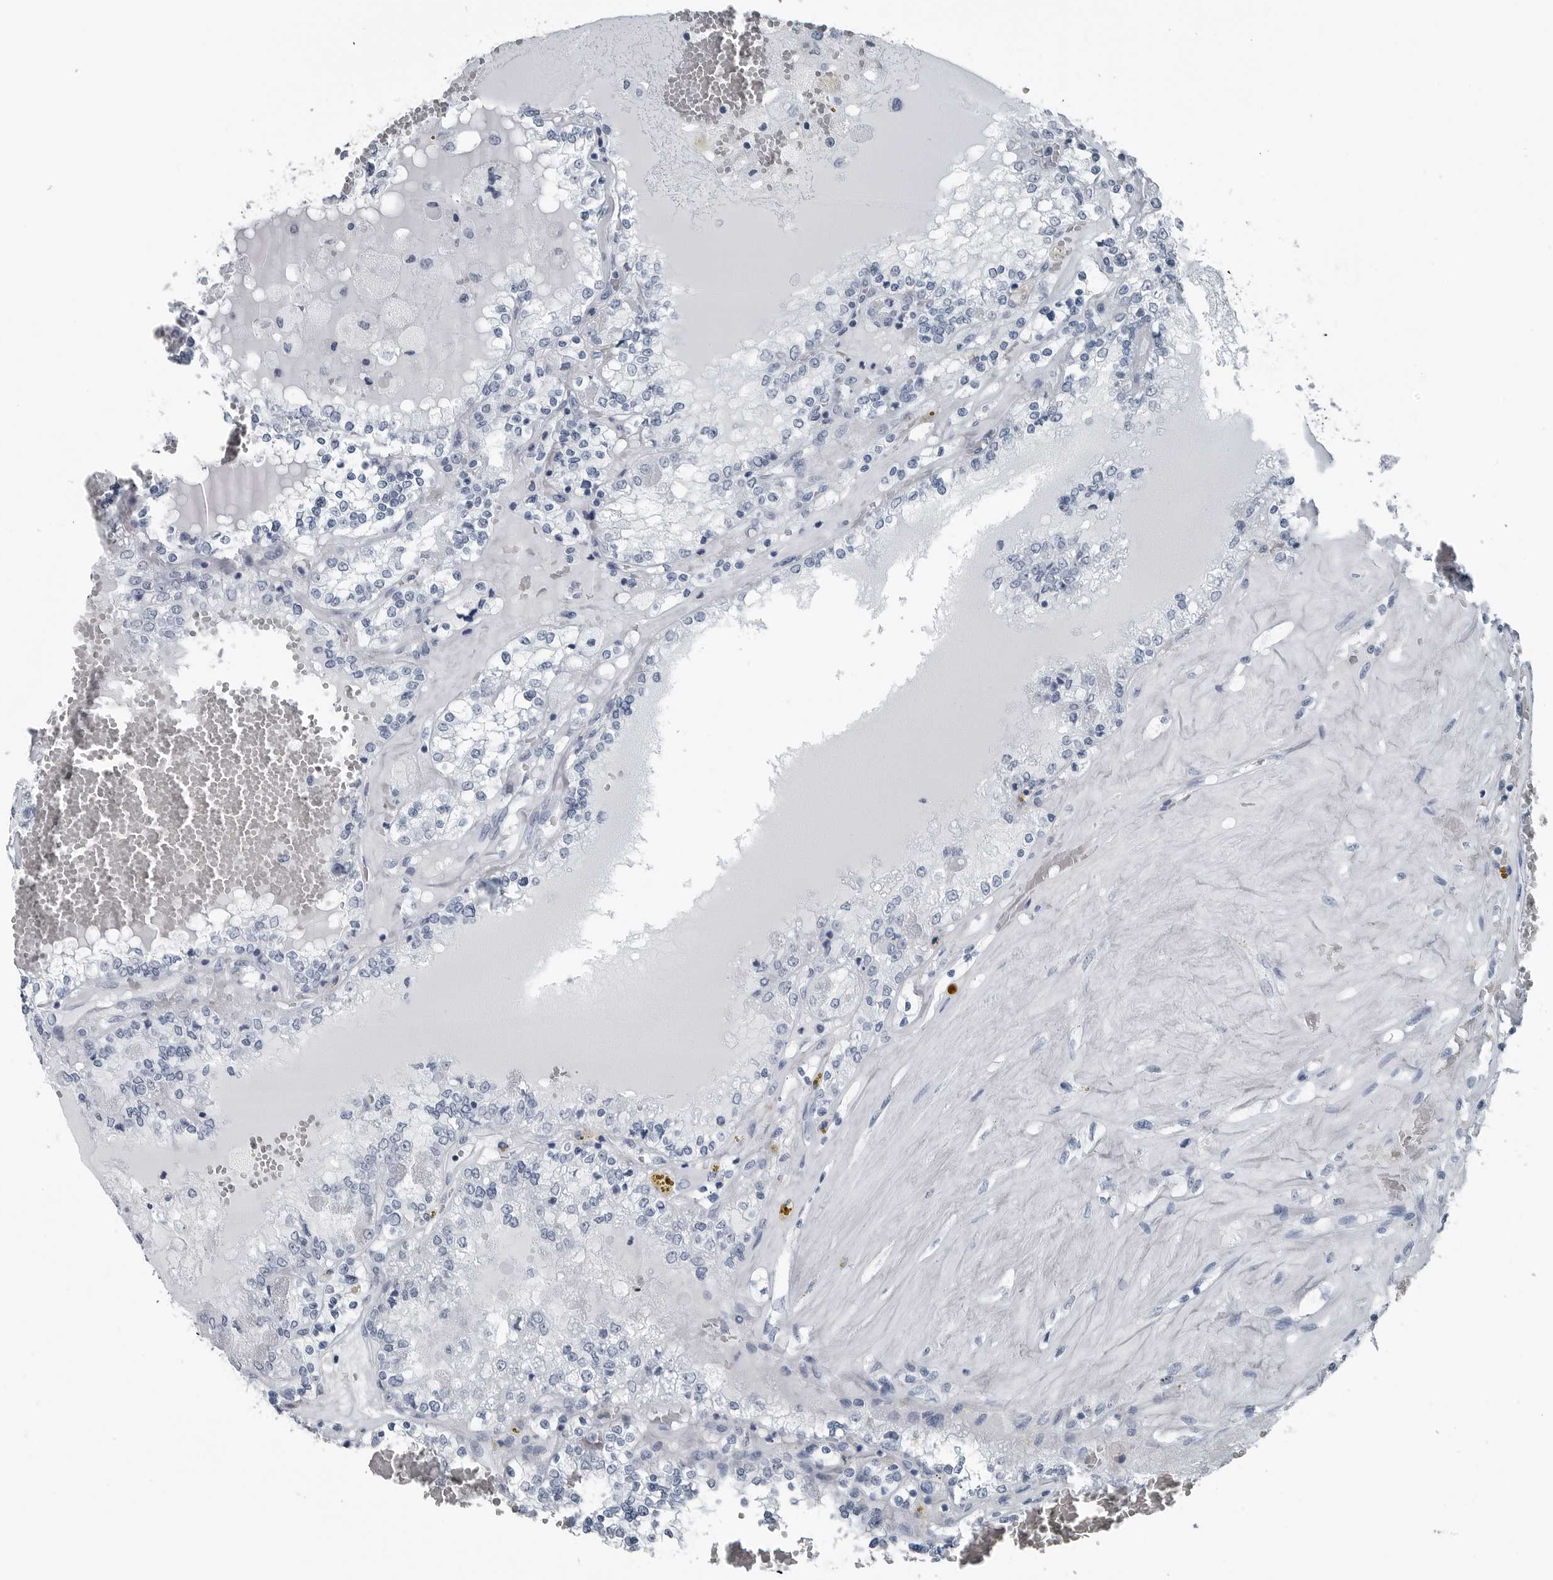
{"staining": {"intensity": "negative", "quantity": "none", "location": "none"}, "tissue": "renal cancer", "cell_type": "Tumor cells", "image_type": "cancer", "snomed": [{"axis": "morphology", "description": "Adenocarcinoma, NOS"}, {"axis": "topography", "description": "Kidney"}], "caption": "This is a image of IHC staining of renal cancer (adenocarcinoma), which shows no positivity in tumor cells.", "gene": "SPINK1", "patient": {"sex": "female", "age": 56}}